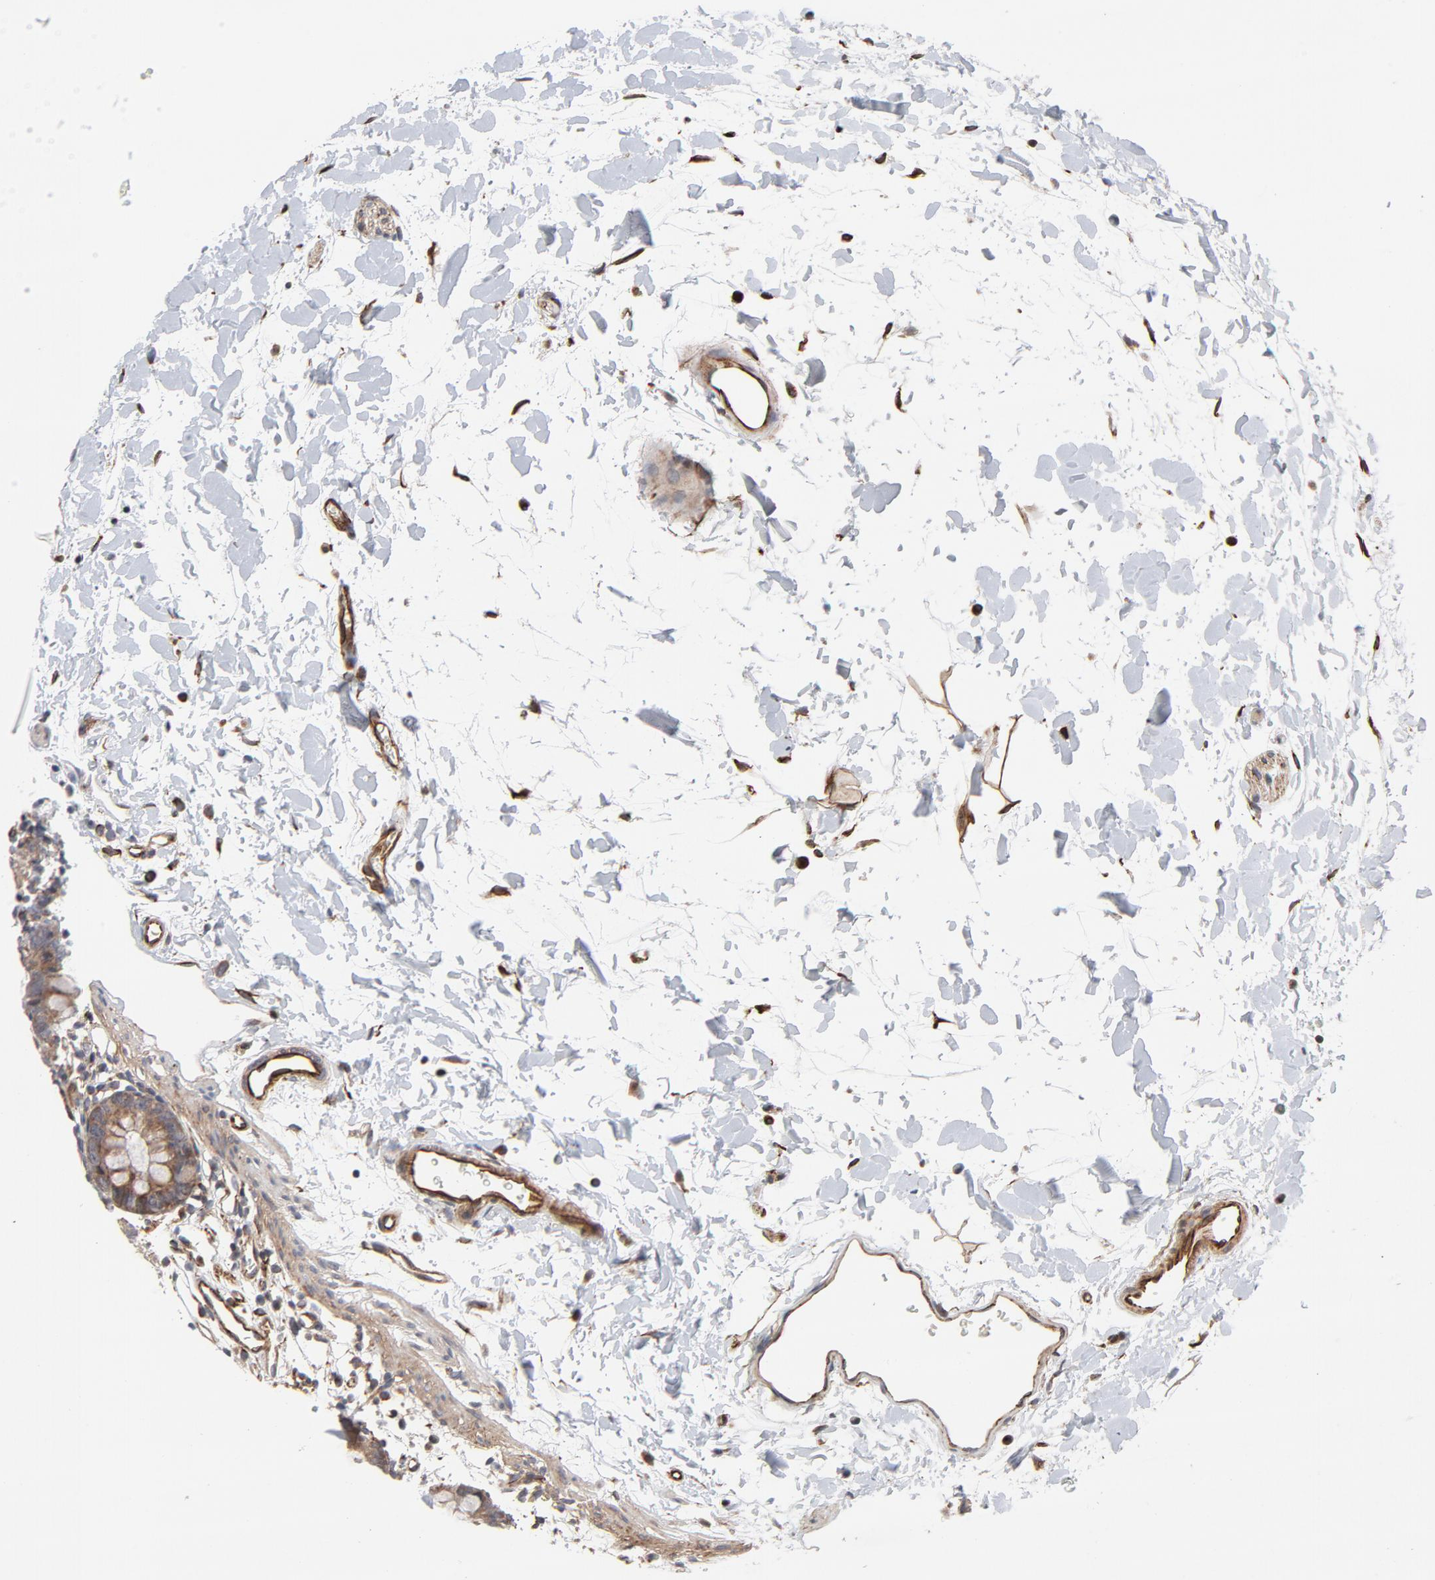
{"staining": {"intensity": "strong", "quantity": ">75%", "location": "cytoplasmic/membranous"}, "tissue": "colon", "cell_type": "Endothelial cells", "image_type": "normal", "snomed": [{"axis": "morphology", "description": "Normal tissue, NOS"}, {"axis": "topography", "description": "Colon"}], "caption": "The image displays staining of benign colon, revealing strong cytoplasmic/membranous protein staining (brown color) within endothelial cells.", "gene": "DNAAF2", "patient": {"sex": "male", "age": 14}}